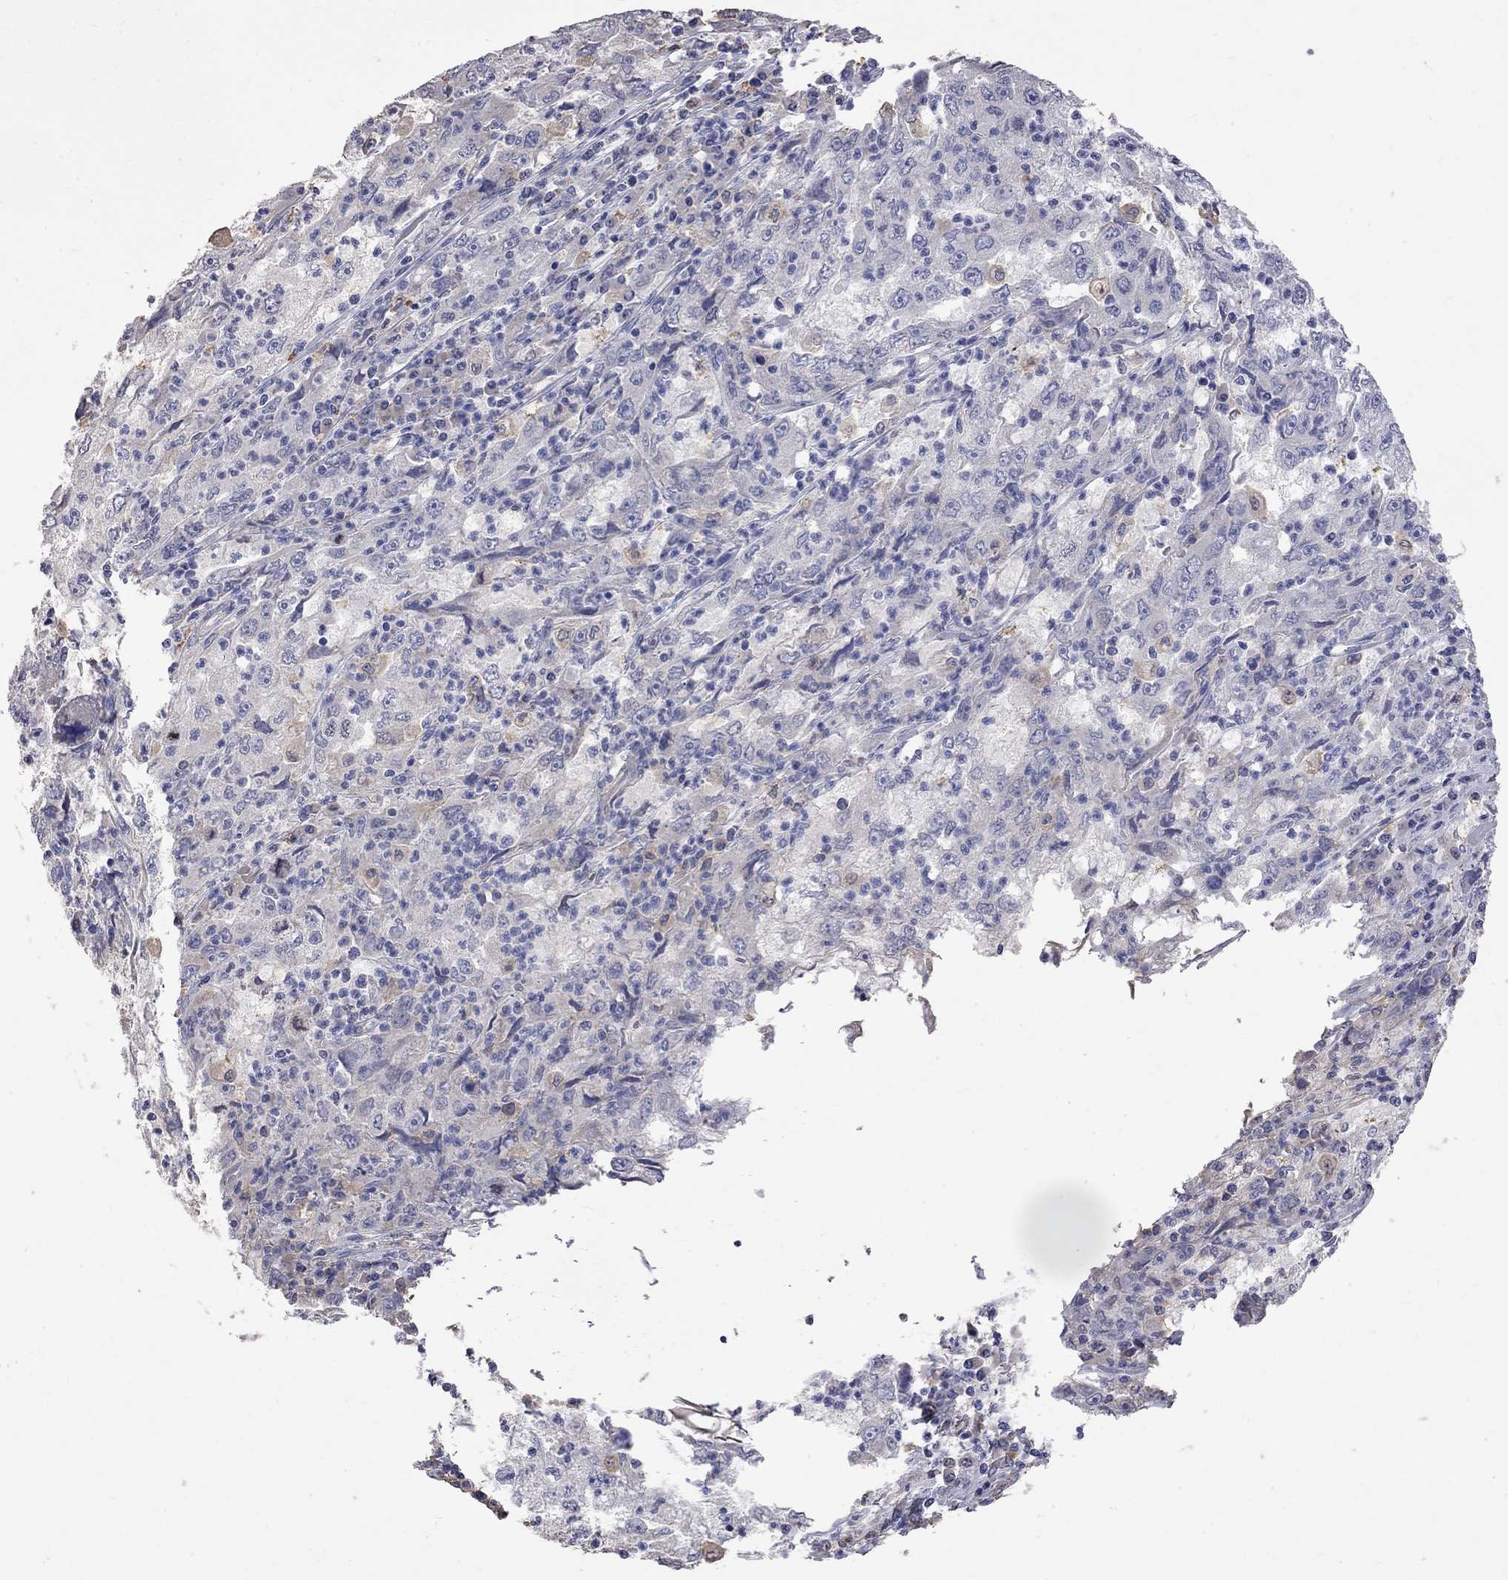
{"staining": {"intensity": "weak", "quantity": "<25%", "location": "cytoplasmic/membranous"}, "tissue": "cervical cancer", "cell_type": "Tumor cells", "image_type": "cancer", "snomed": [{"axis": "morphology", "description": "Squamous cell carcinoma, NOS"}, {"axis": "topography", "description": "Cervix"}], "caption": "This is an immunohistochemistry histopathology image of cervical cancer. There is no staining in tumor cells.", "gene": "CKAP2", "patient": {"sex": "female", "age": 36}}